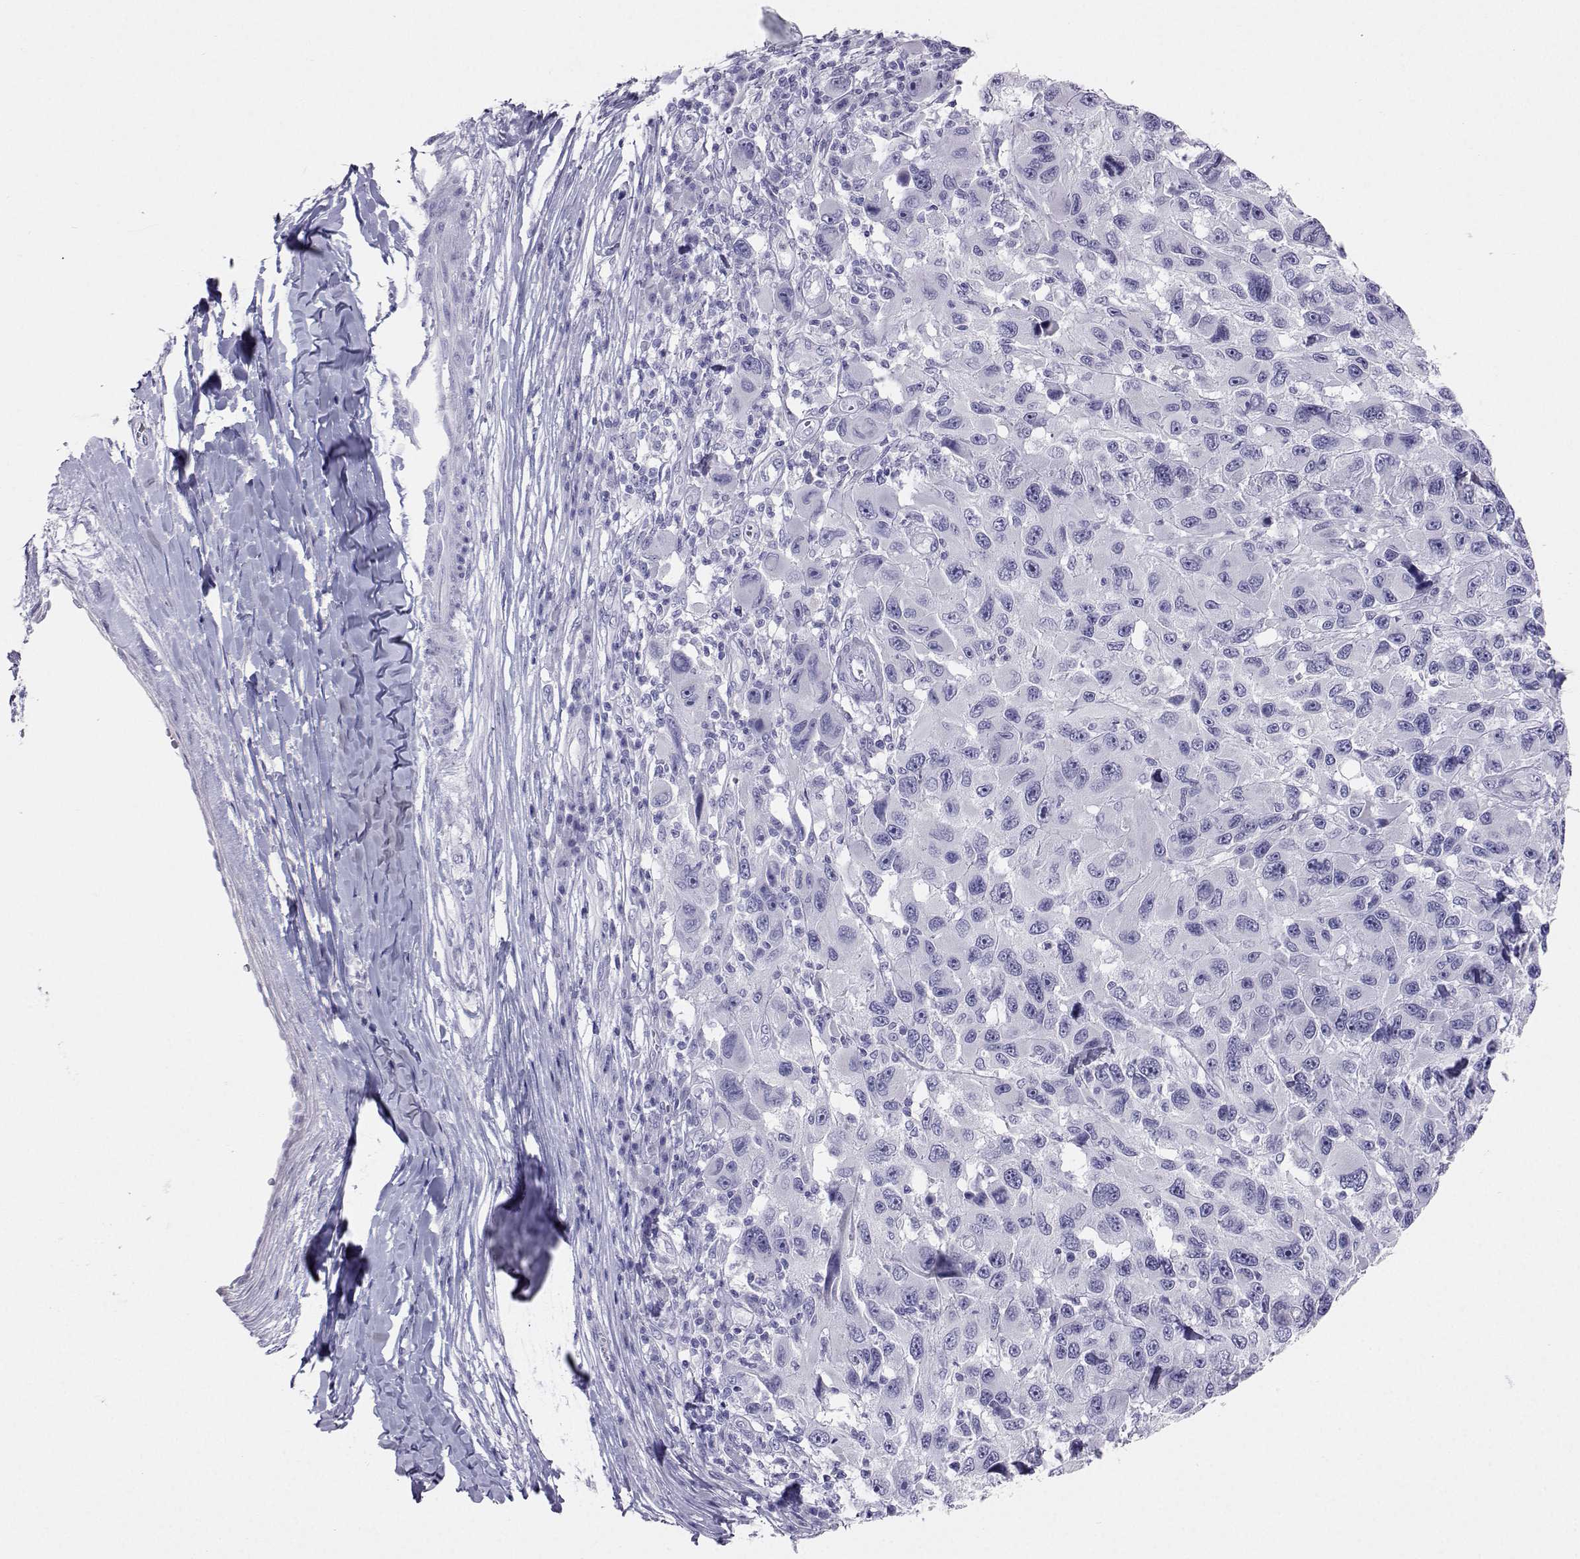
{"staining": {"intensity": "negative", "quantity": "none", "location": "none"}, "tissue": "melanoma", "cell_type": "Tumor cells", "image_type": "cancer", "snomed": [{"axis": "morphology", "description": "Malignant melanoma, NOS"}, {"axis": "topography", "description": "Skin"}], "caption": "Melanoma stained for a protein using immunohistochemistry (IHC) displays no expression tumor cells.", "gene": "PLIN4", "patient": {"sex": "male", "age": 53}}